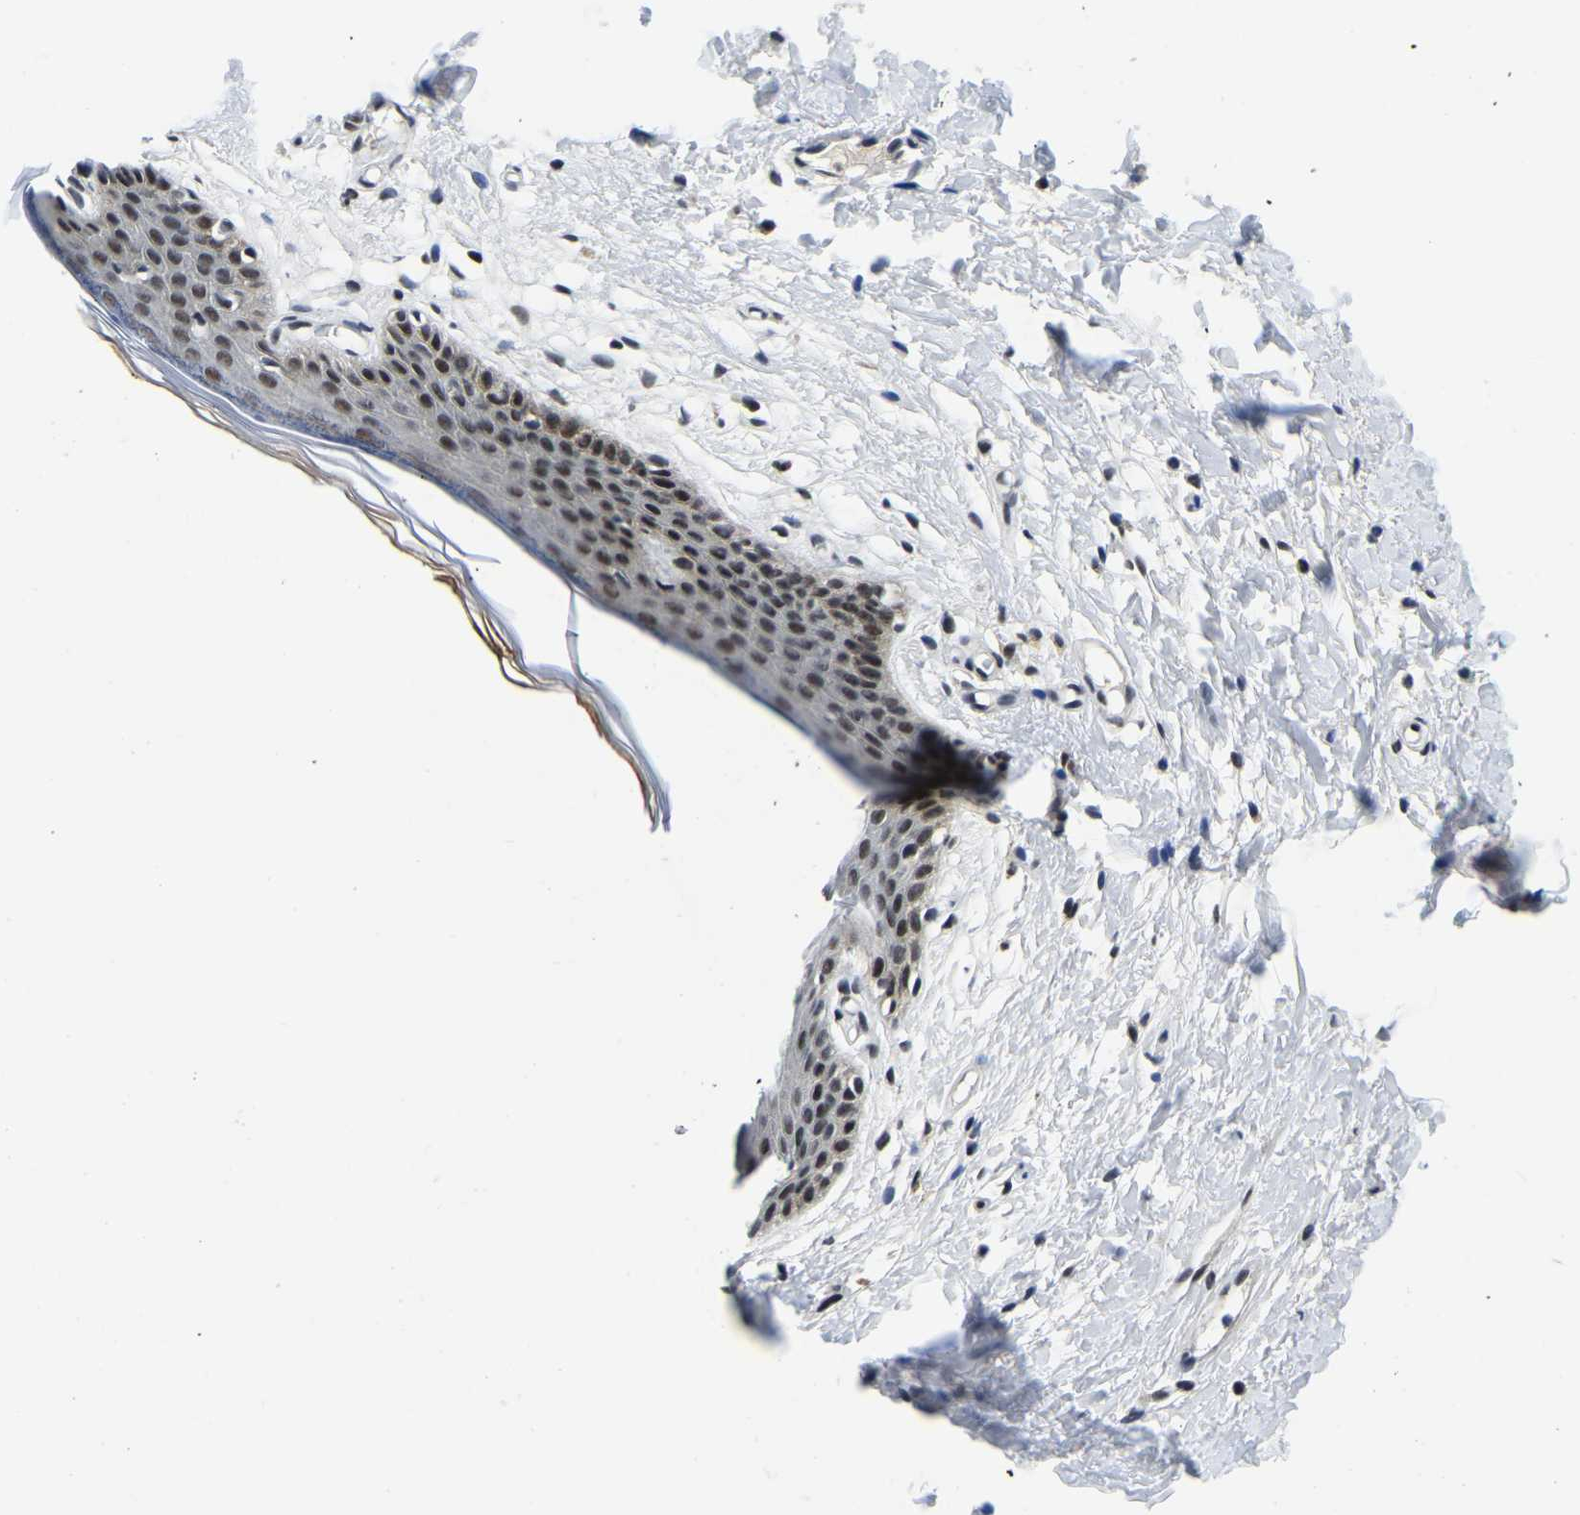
{"staining": {"intensity": "weak", "quantity": "25%-75%", "location": "nuclear"}, "tissue": "skin", "cell_type": "Epidermal cells", "image_type": "normal", "snomed": [{"axis": "morphology", "description": "Normal tissue, NOS"}, {"axis": "topography", "description": "Vulva"}], "caption": "The photomicrograph displays a brown stain indicating the presence of a protein in the nuclear of epidermal cells in skin. (DAB IHC, brown staining for protein, blue staining for nuclei).", "gene": "POLDIP3", "patient": {"sex": "female", "age": 54}}